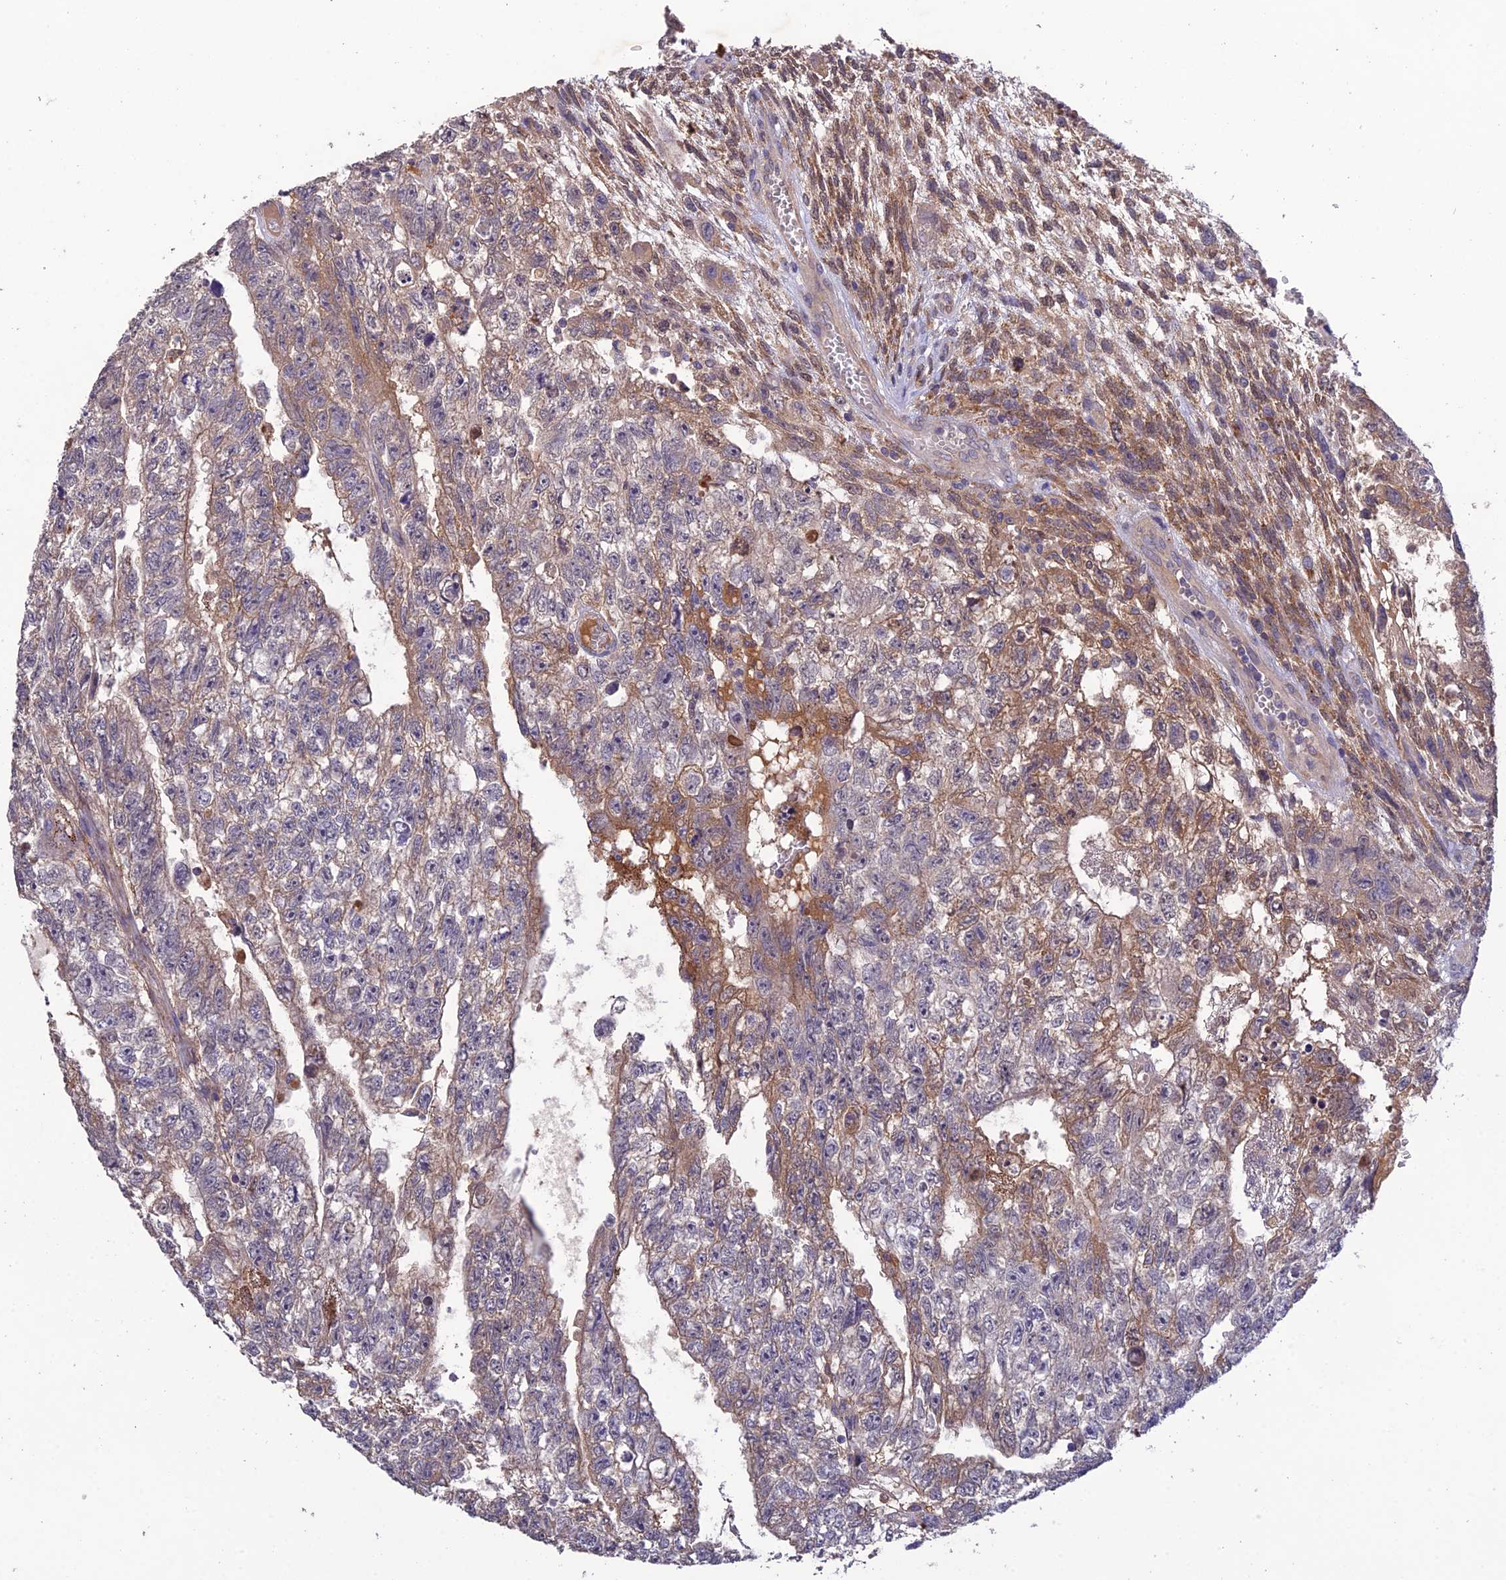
{"staining": {"intensity": "moderate", "quantity": "25%-75%", "location": "cytoplasmic/membranous"}, "tissue": "testis cancer", "cell_type": "Tumor cells", "image_type": "cancer", "snomed": [{"axis": "morphology", "description": "Carcinoma, Embryonal, NOS"}, {"axis": "topography", "description": "Testis"}], "caption": "Approximately 25%-75% of tumor cells in human testis cancer (embryonal carcinoma) reveal moderate cytoplasmic/membranous protein positivity as visualized by brown immunohistochemical staining.", "gene": "SLC39A13", "patient": {"sex": "male", "age": 26}}